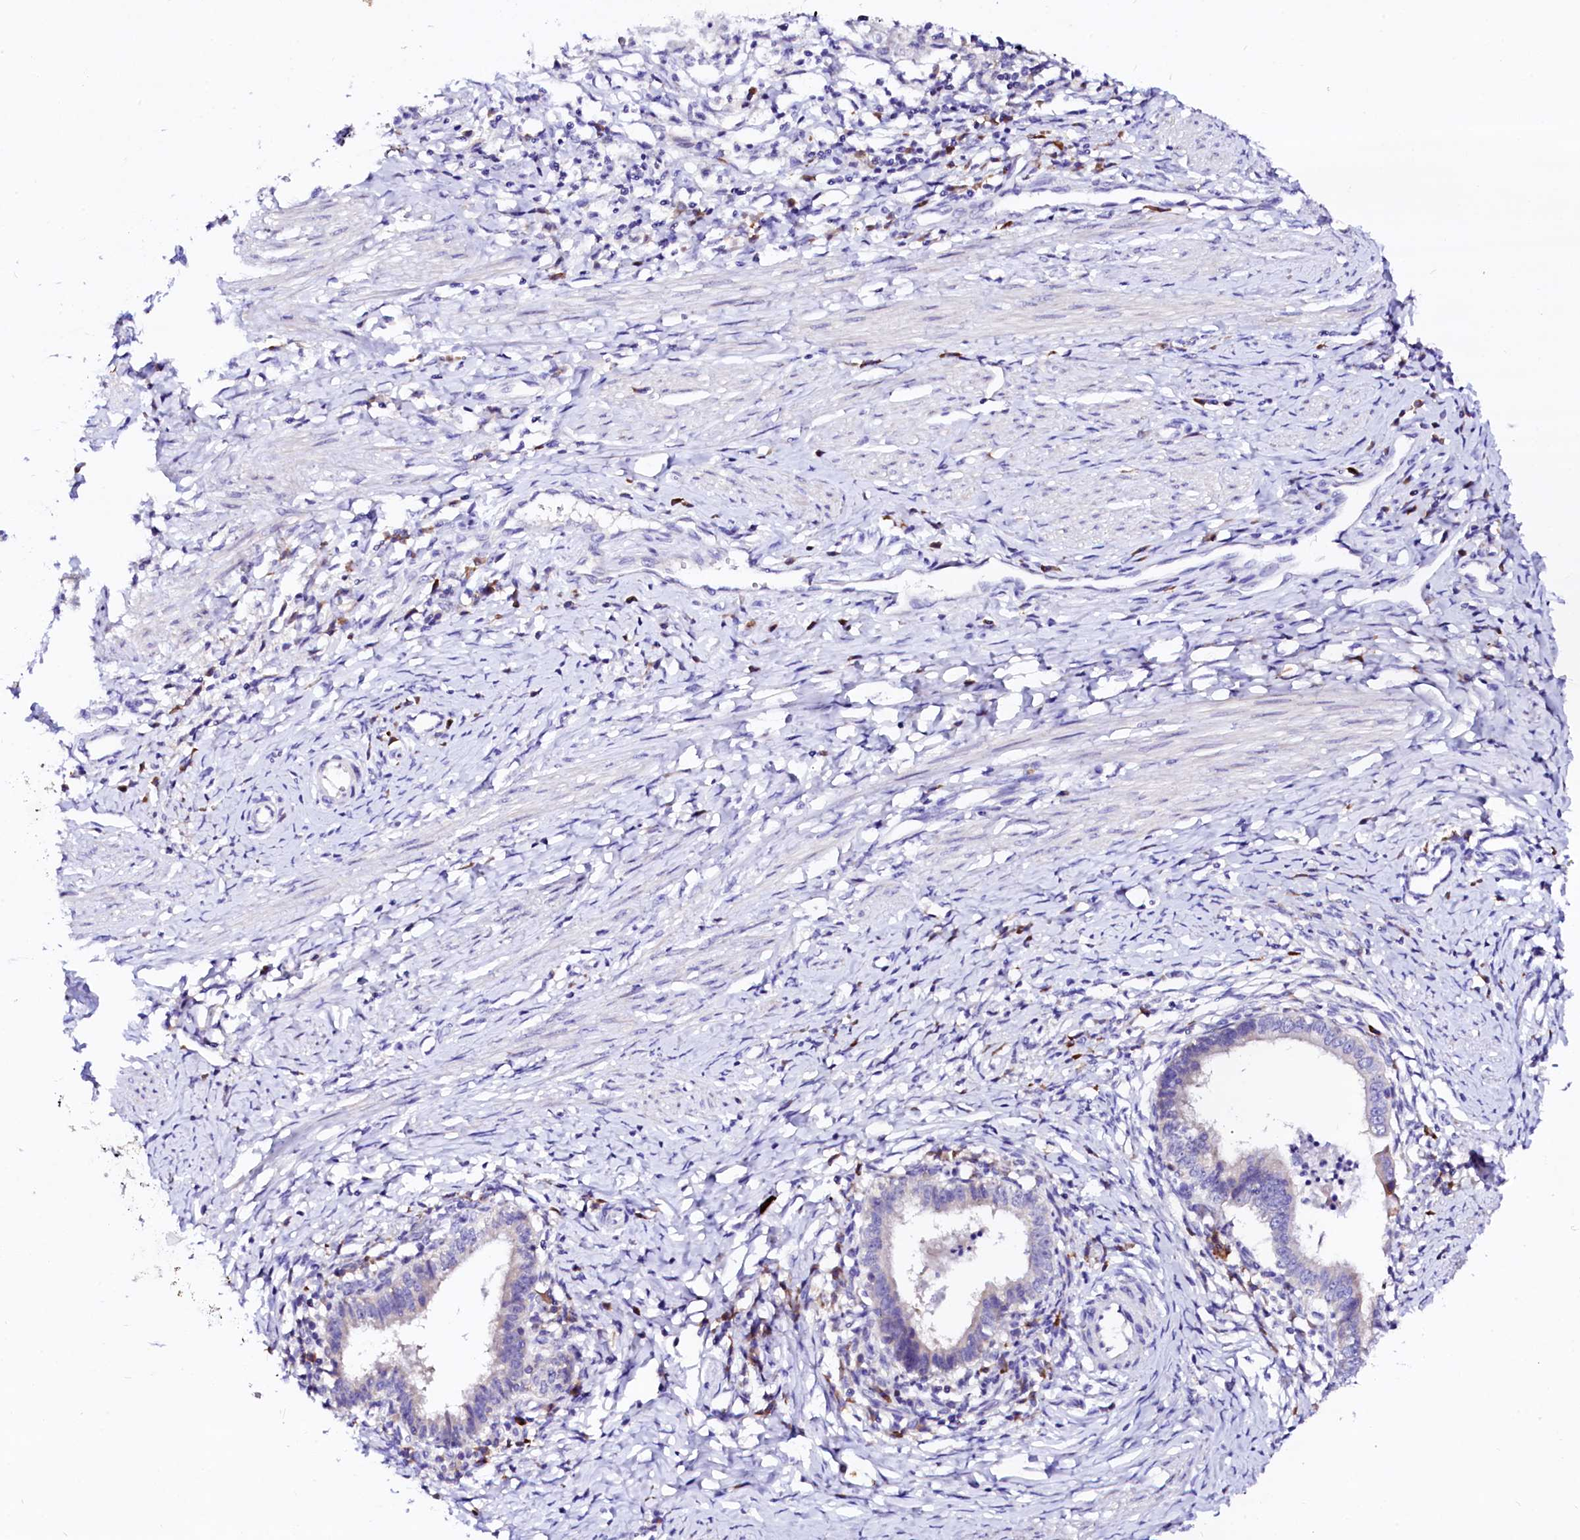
{"staining": {"intensity": "negative", "quantity": "none", "location": "none"}, "tissue": "cervical cancer", "cell_type": "Tumor cells", "image_type": "cancer", "snomed": [{"axis": "morphology", "description": "Adenocarcinoma, NOS"}, {"axis": "topography", "description": "Cervix"}], "caption": "The immunohistochemistry image has no significant staining in tumor cells of cervical cancer (adenocarcinoma) tissue.", "gene": "BTBD16", "patient": {"sex": "female", "age": 36}}